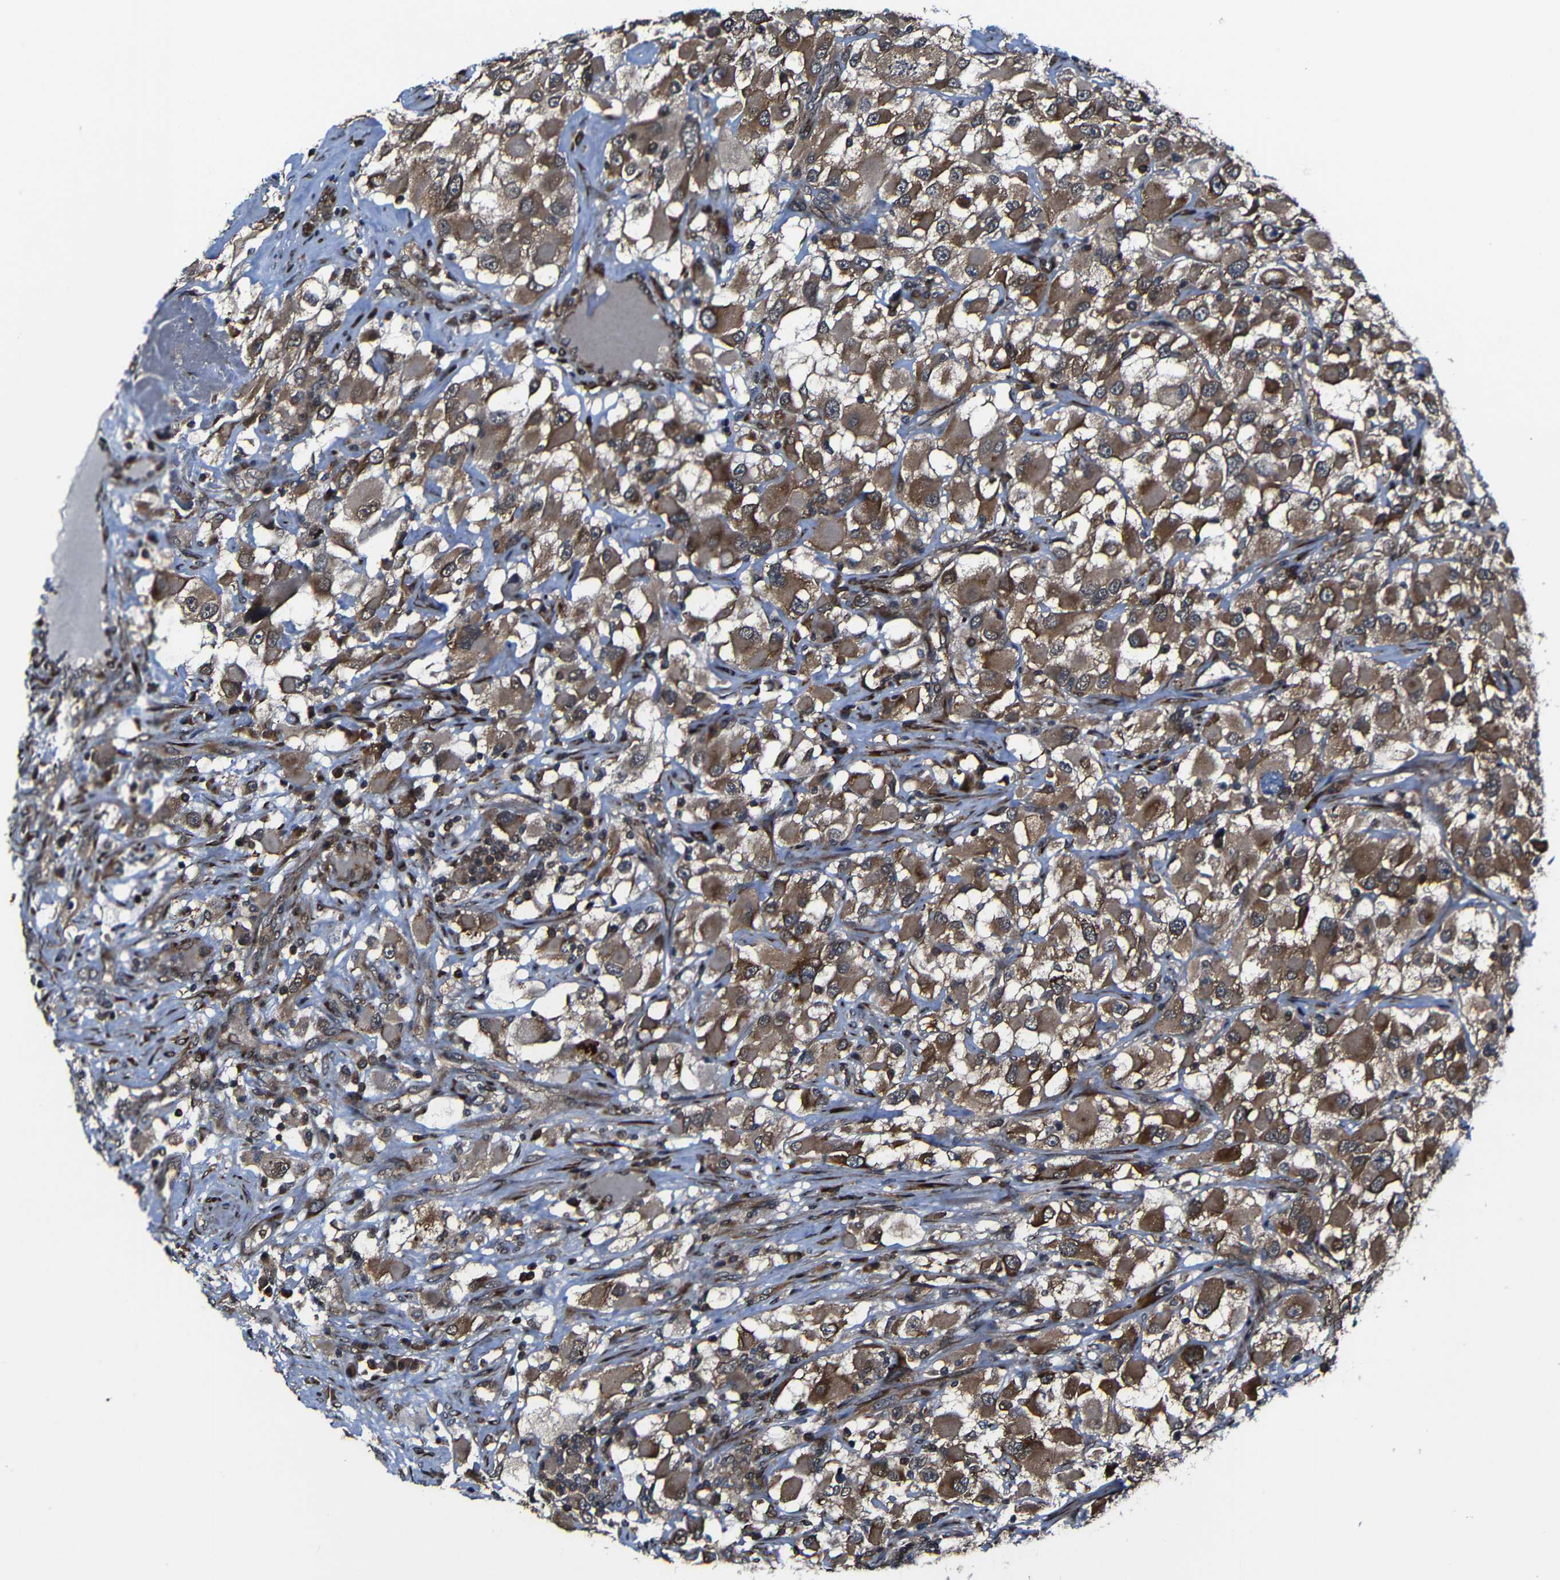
{"staining": {"intensity": "moderate", "quantity": ">75%", "location": "cytoplasmic/membranous"}, "tissue": "renal cancer", "cell_type": "Tumor cells", "image_type": "cancer", "snomed": [{"axis": "morphology", "description": "Adenocarcinoma, NOS"}, {"axis": "topography", "description": "Kidney"}], "caption": "Moderate cytoplasmic/membranous staining for a protein is identified in about >75% of tumor cells of adenocarcinoma (renal) using immunohistochemistry.", "gene": "KIAA0513", "patient": {"sex": "female", "age": 52}}